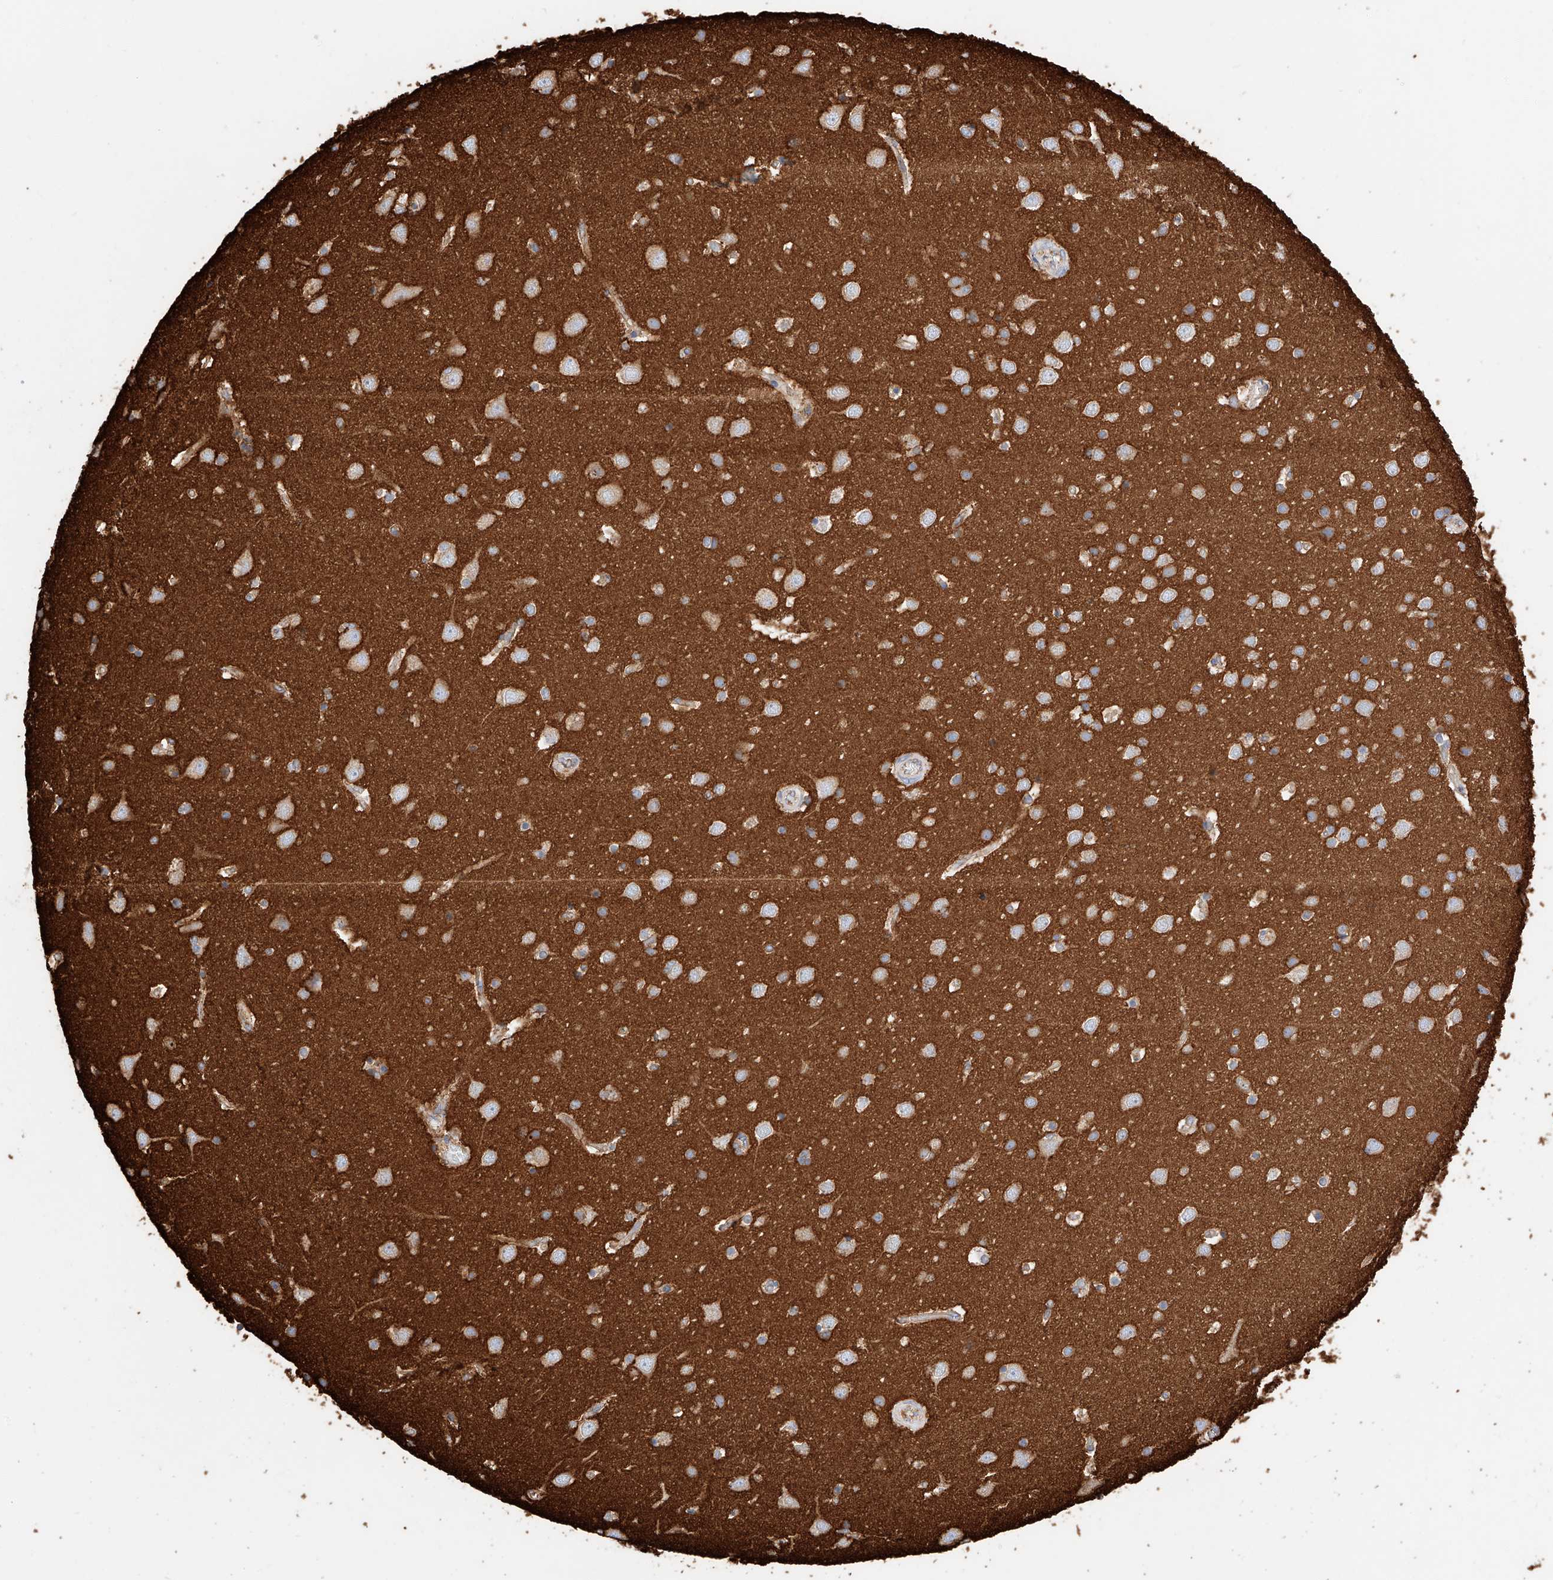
{"staining": {"intensity": "negative", "quantity": "none", "location": "none"}, "tissue": "cerebral cortex", "cell_type": "Endothelial cells", "image_type": "normal", "snomed": [{"axis": "morphology", "description": "Normal tissue, NOS"}, {"axis": "topography", "description": "Cerebral cortex"}], "caption": "Immunohistochemistry micrograph of normal cerebral cortex: cerebral cortex stained with DAB shows no significant protein expression in endothelial cells. (DAB (3,3'-diaminobenzidine) IHC with hematoxylin counter stain).", "gene": "ENSG00000259132", "patient": {"sex": "male", "age": 54}}